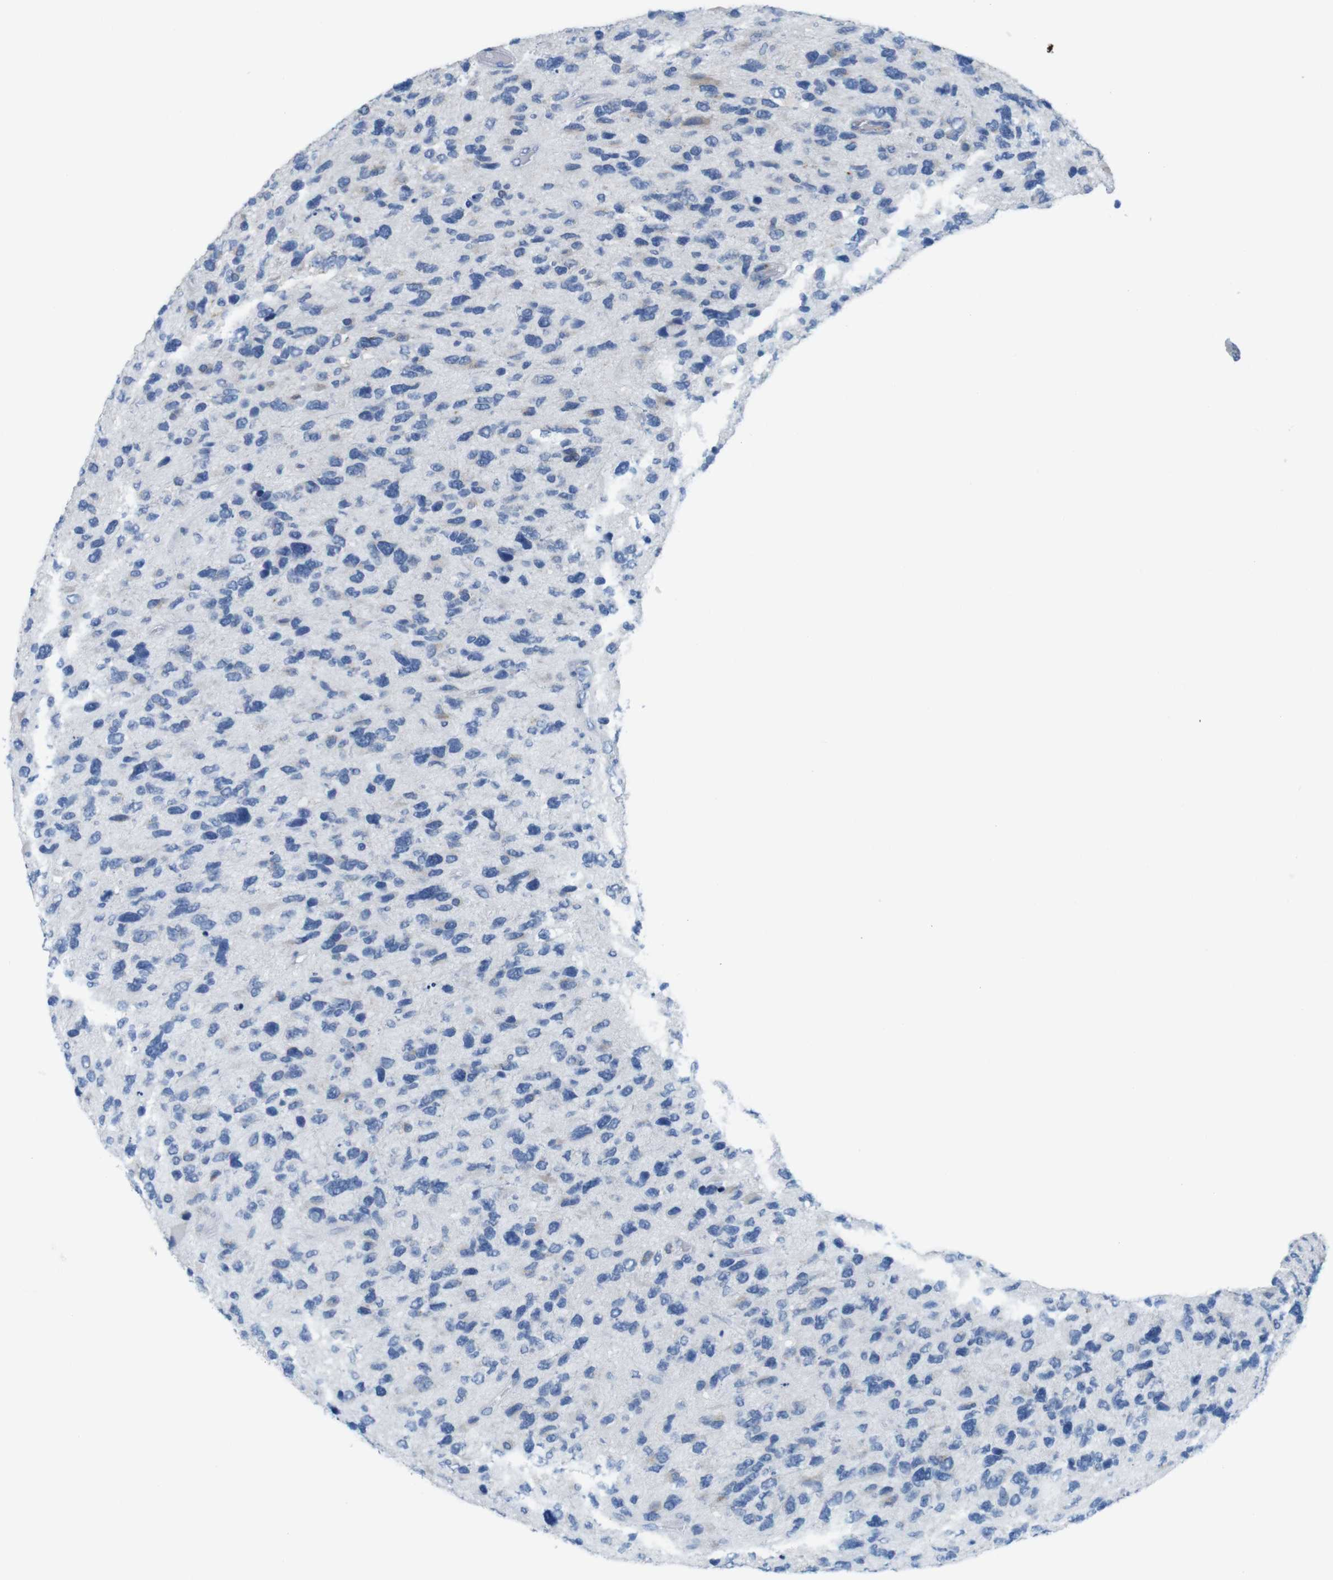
{"staining": {"intensity": "weak", "quantity": "<25%", "location": "cytoplasmic/membranous"}, "tissue": "glioma", "cell_type": "Tumor cells", "image_type": "cancer", "snomed": [{"axis": "morphology", "description": "Glioma, malignant, High grade"}, {"axis": "topography", "description": "Brain"}], "caption": "There is no significant positivity in tumor cells of glioma.", "gene": "GOLGA2", "patient": {"sex": "female", "age": 58}}